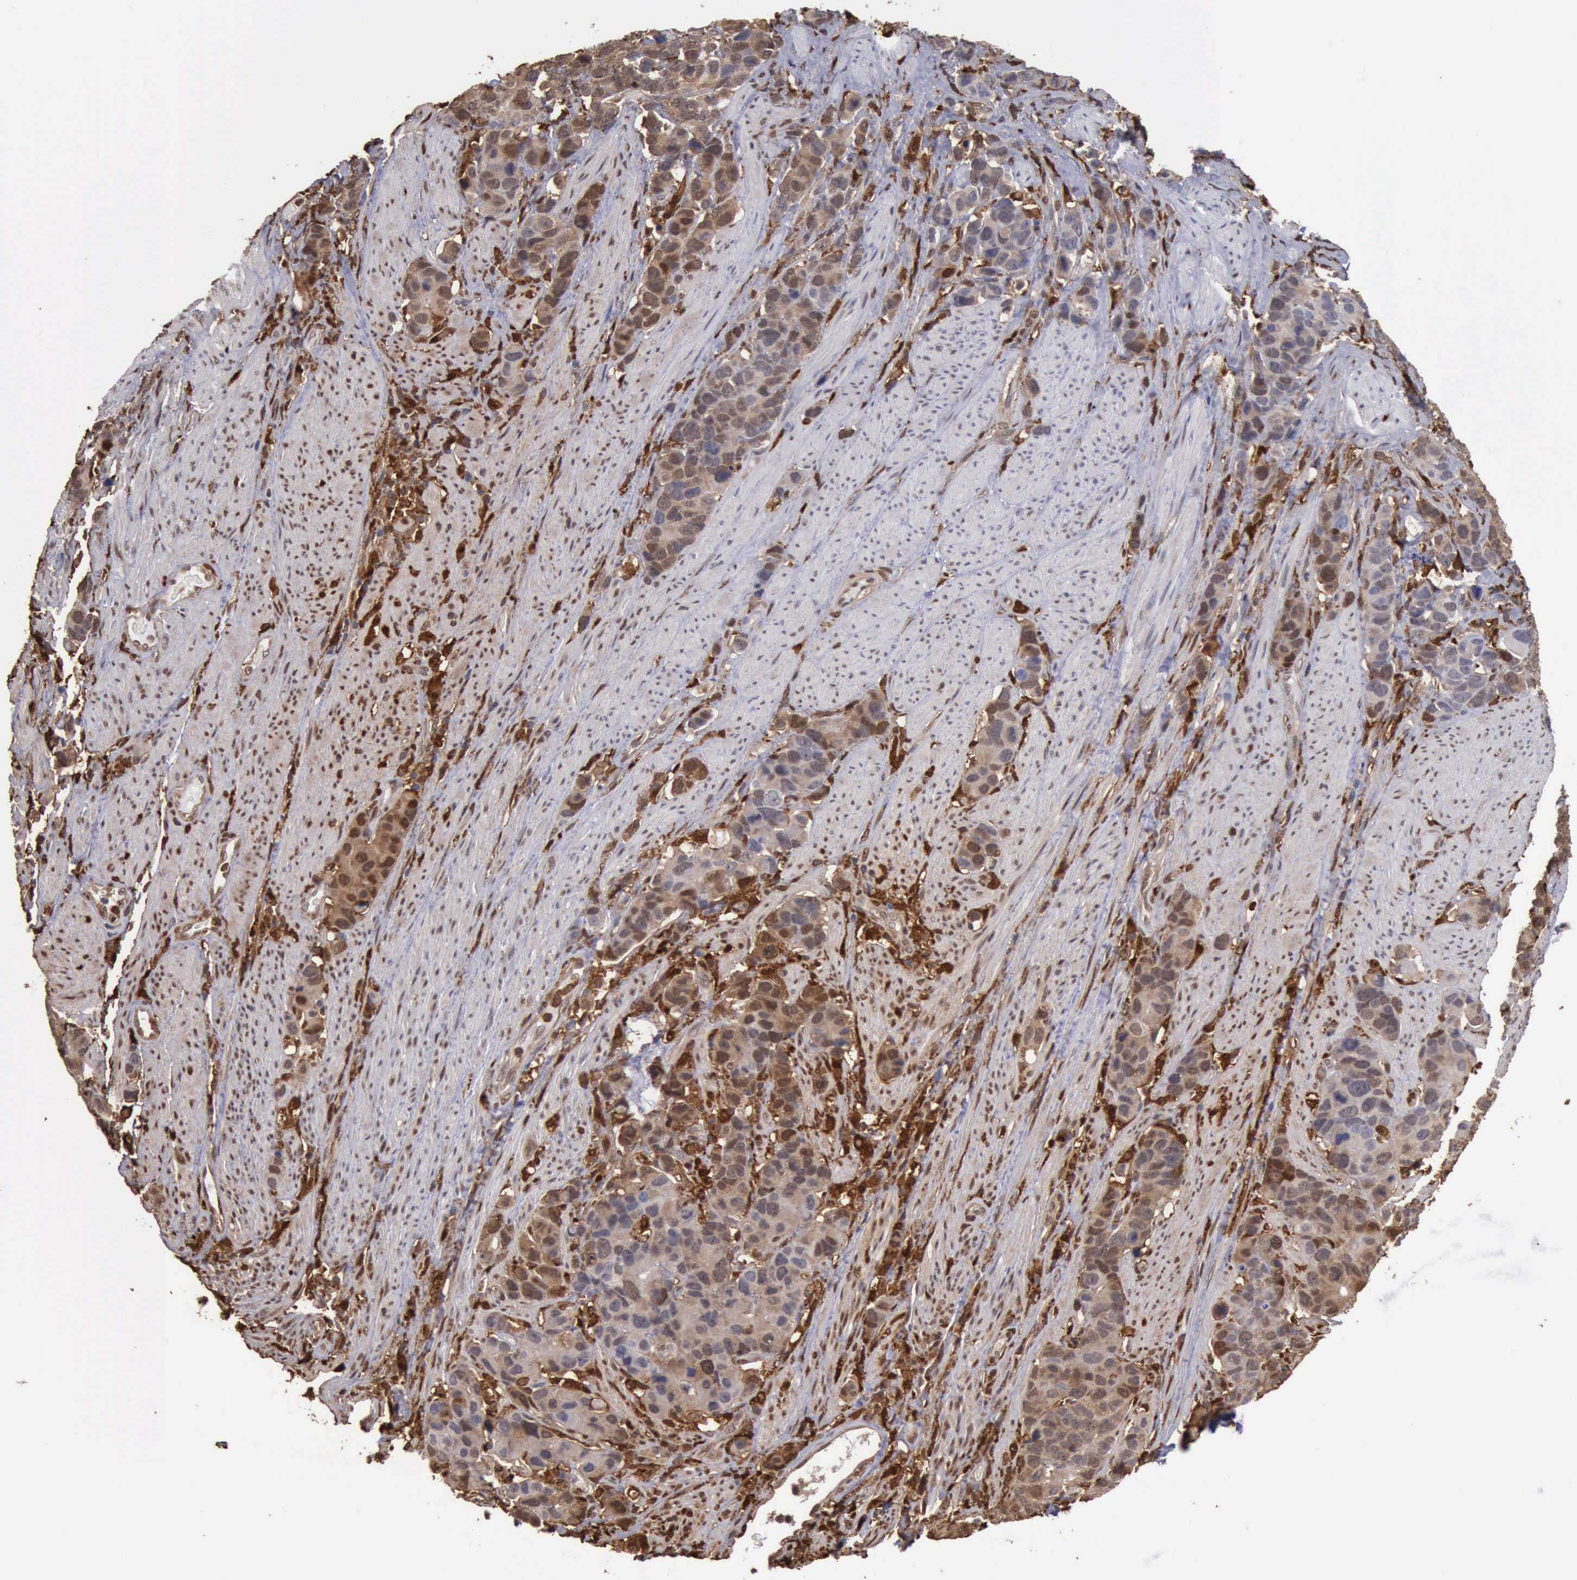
{"staining": {"intensity": "moderate", "quantity": "25%-75%", "location": "cytoplasmic/membranous,nuclear"}, "tissue": "stomach cancer", "cell_type": "Tumor cells", "image_type": "cancer", "snomed": [{"axis": "morphology", "description": "Adenocarcinoma, NOS"}, {"axis": "topography", "description": "Stomach, upper"}], "caption": "Human stomach cancer (adenocarcinoma) stained for a protein (brown) demonstrates moderate cytoplasmic/membranous and nuclear positive positivity in about 25%-75% of tumor cells.", "gene": "STAT1", "patient": {"sex": "male", "age": 71}}